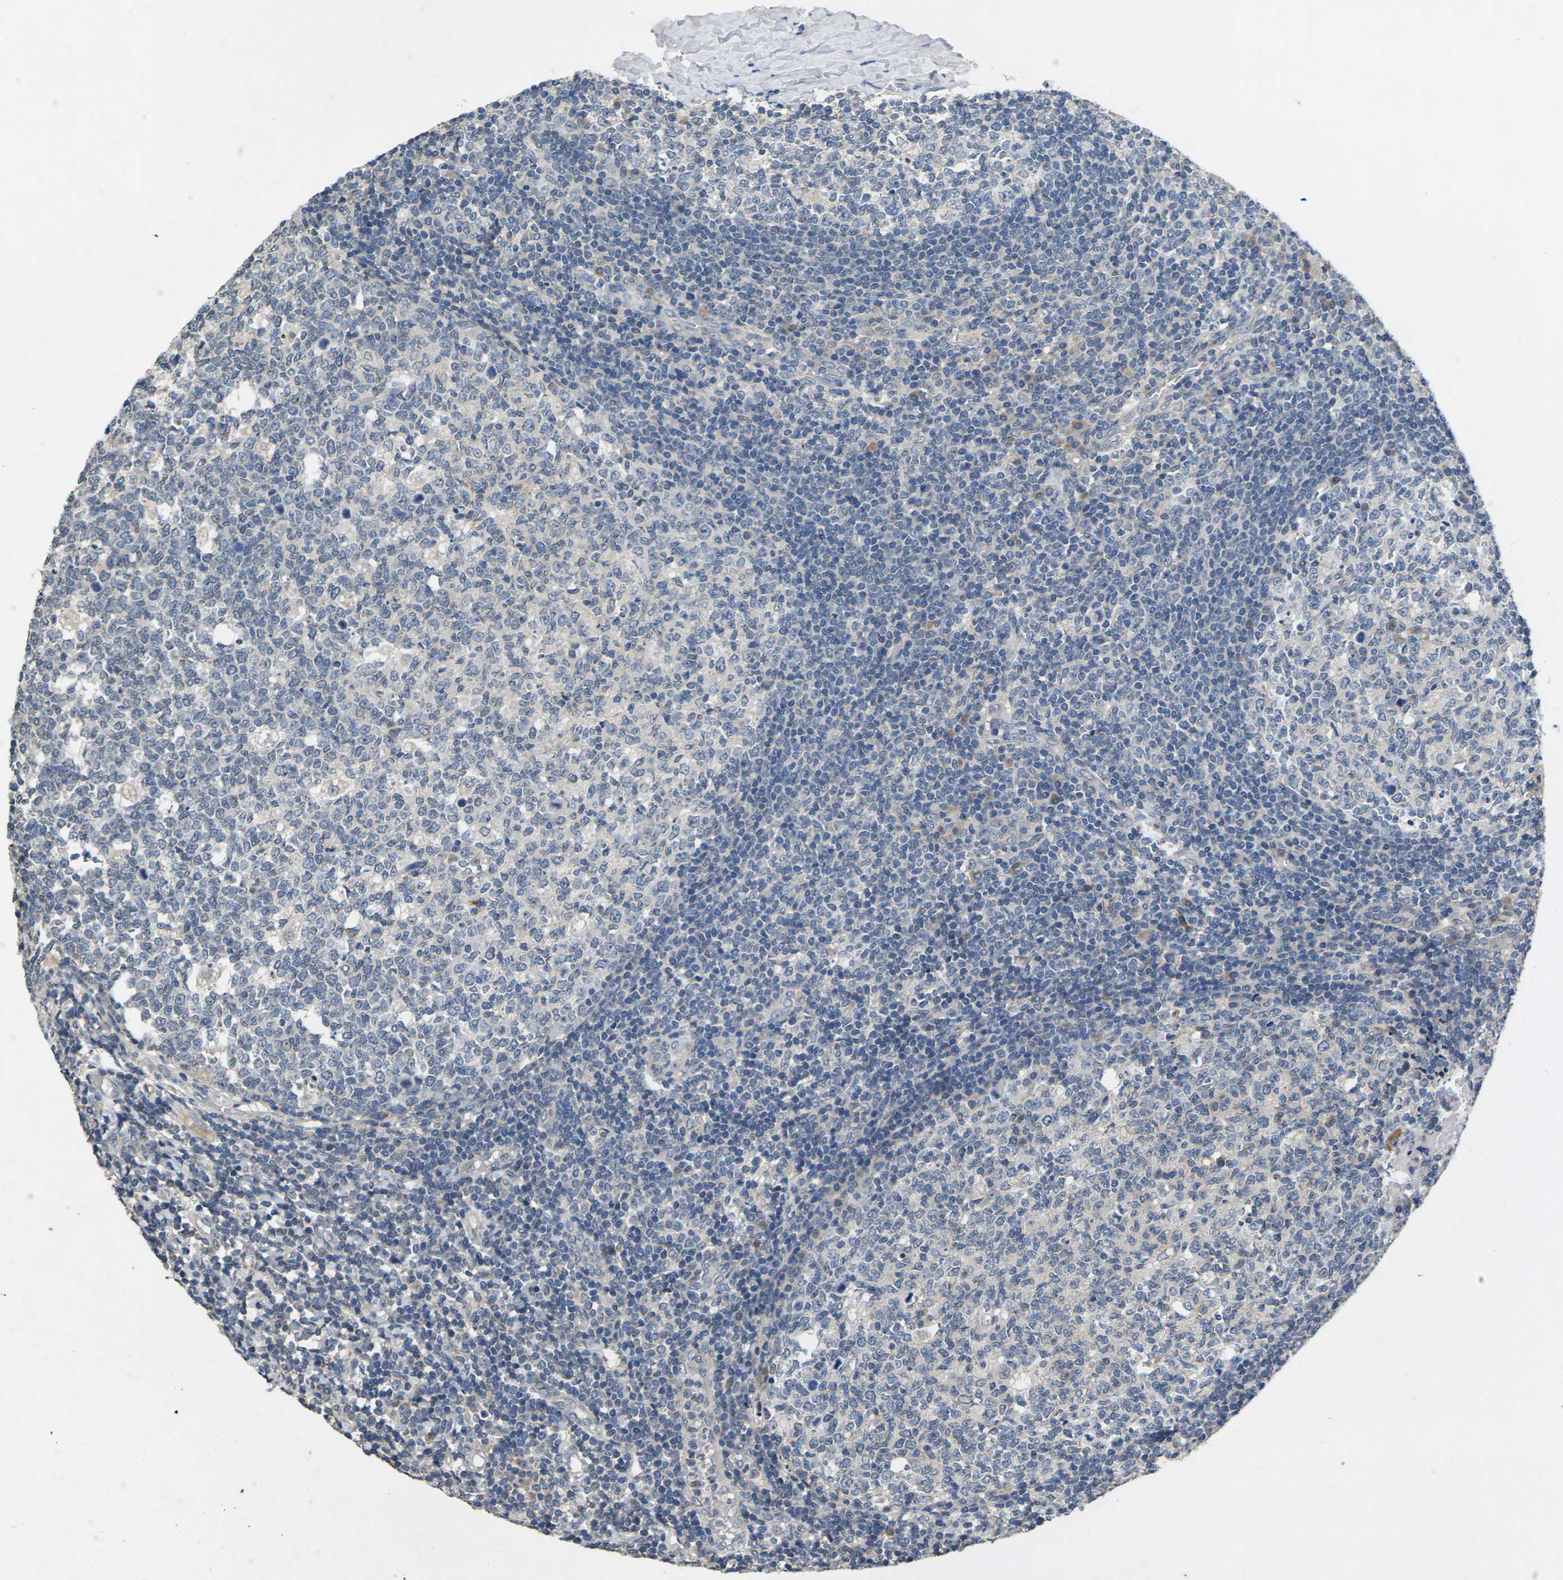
{"staining": {"intensity": "negative", "quantity": "none", "location": "none"}, "tissue": "tonsil", "cell_type": "Germinal center cells", "image_type": "normal", "snomed": [{"axis": "morphology", "description": "Normal tissue, NOS"}, {"axis": "topography", "description": "Tonsil"}], "caption": "The IHC micrograph has no significant positivity in germinal center cells of tonsil.", "gene": "SLC2A2", "patient": {"sex": "female", "age": 19}}